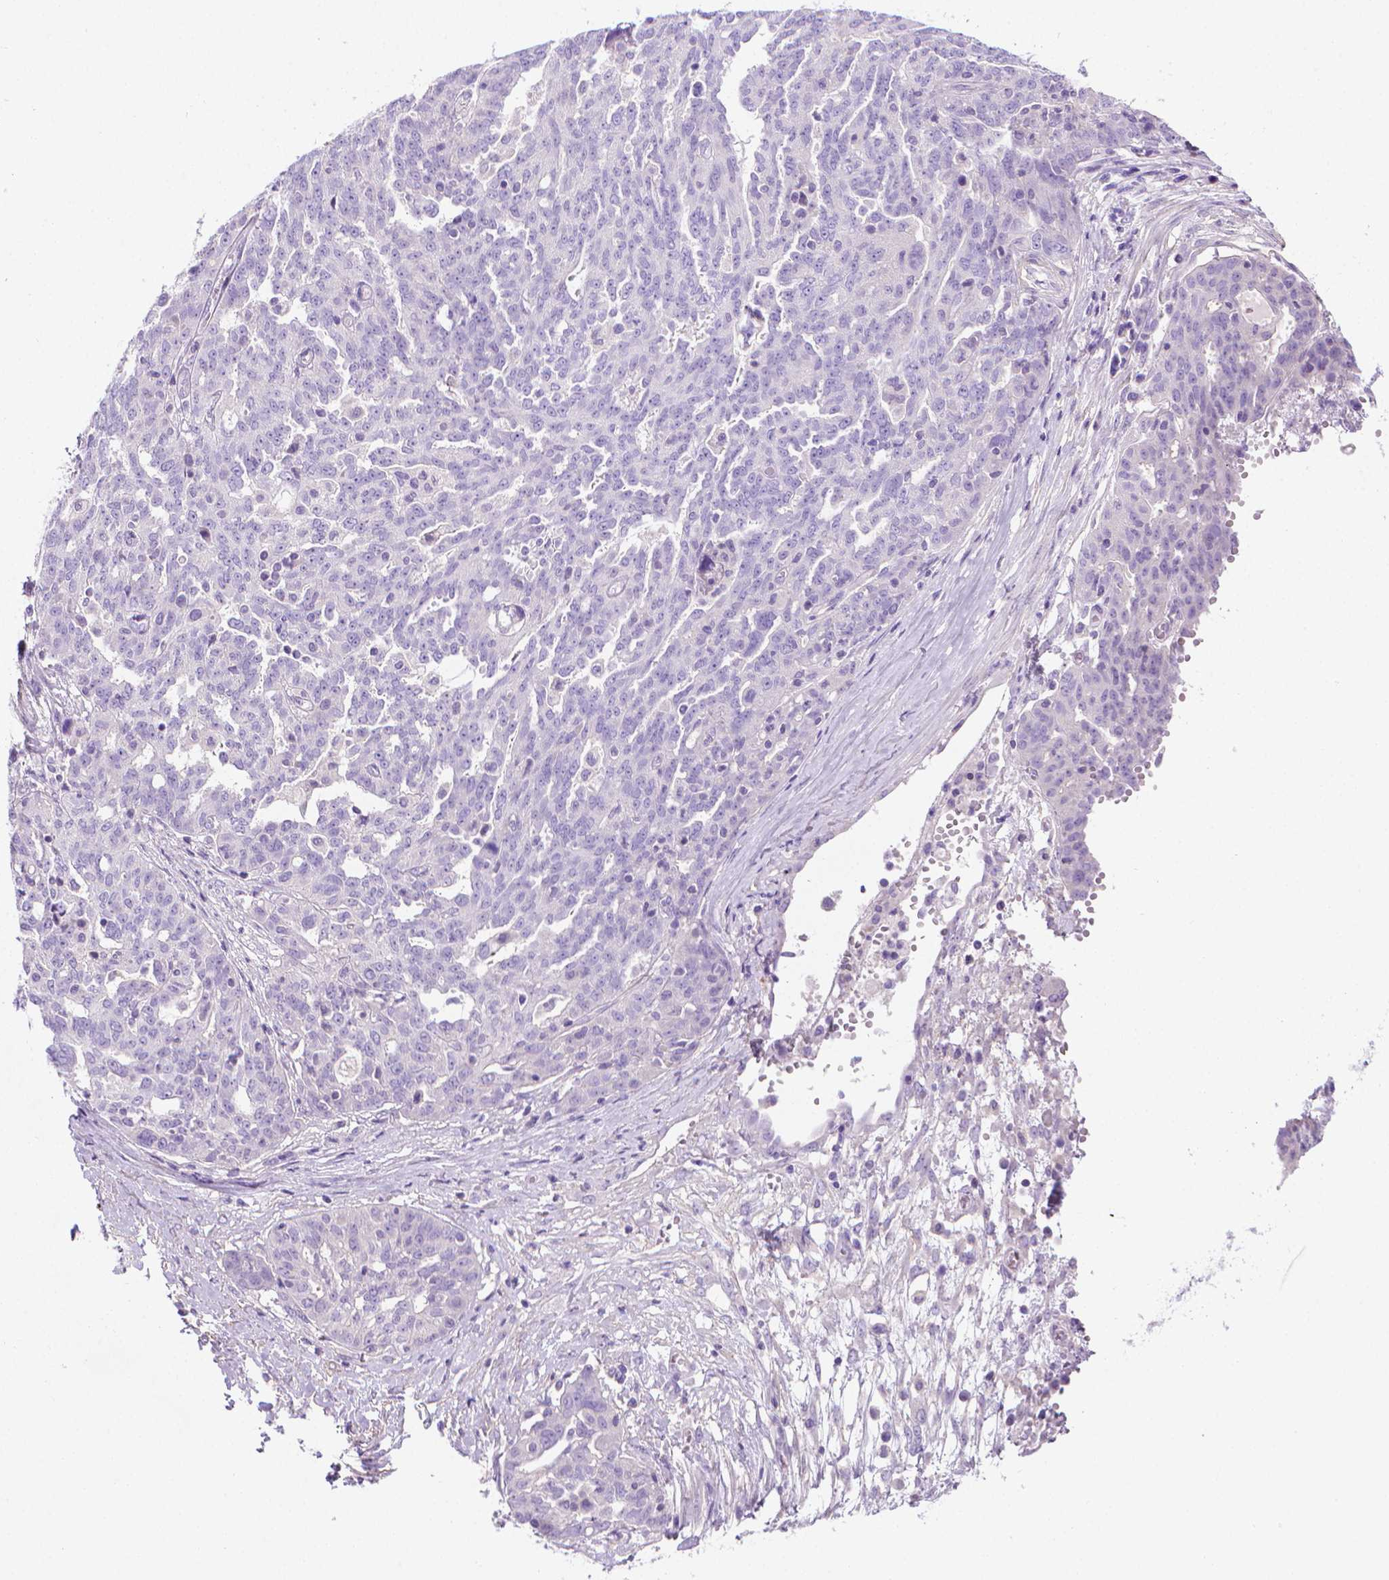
{"staining": {"intensity": "negative", "quantity": "none", "location": "none"}, "tissue": "ovarian cancer", "cell_type": "Tumor cells", "image_type": "cancer", "snomed": [{"axis": "morphology", "description": "Cystadenocarcinoma, serous, NOS"}, {"axis": "topography", "description": "Ovary"}], "caption": "Tumor cells are negative for protein expression in human ovarian cancer. (Immunohistochemistry, brightfield microscopy, high magnification).", "gene": "FASN", "patient": {"sex": "female", "age": 67}}